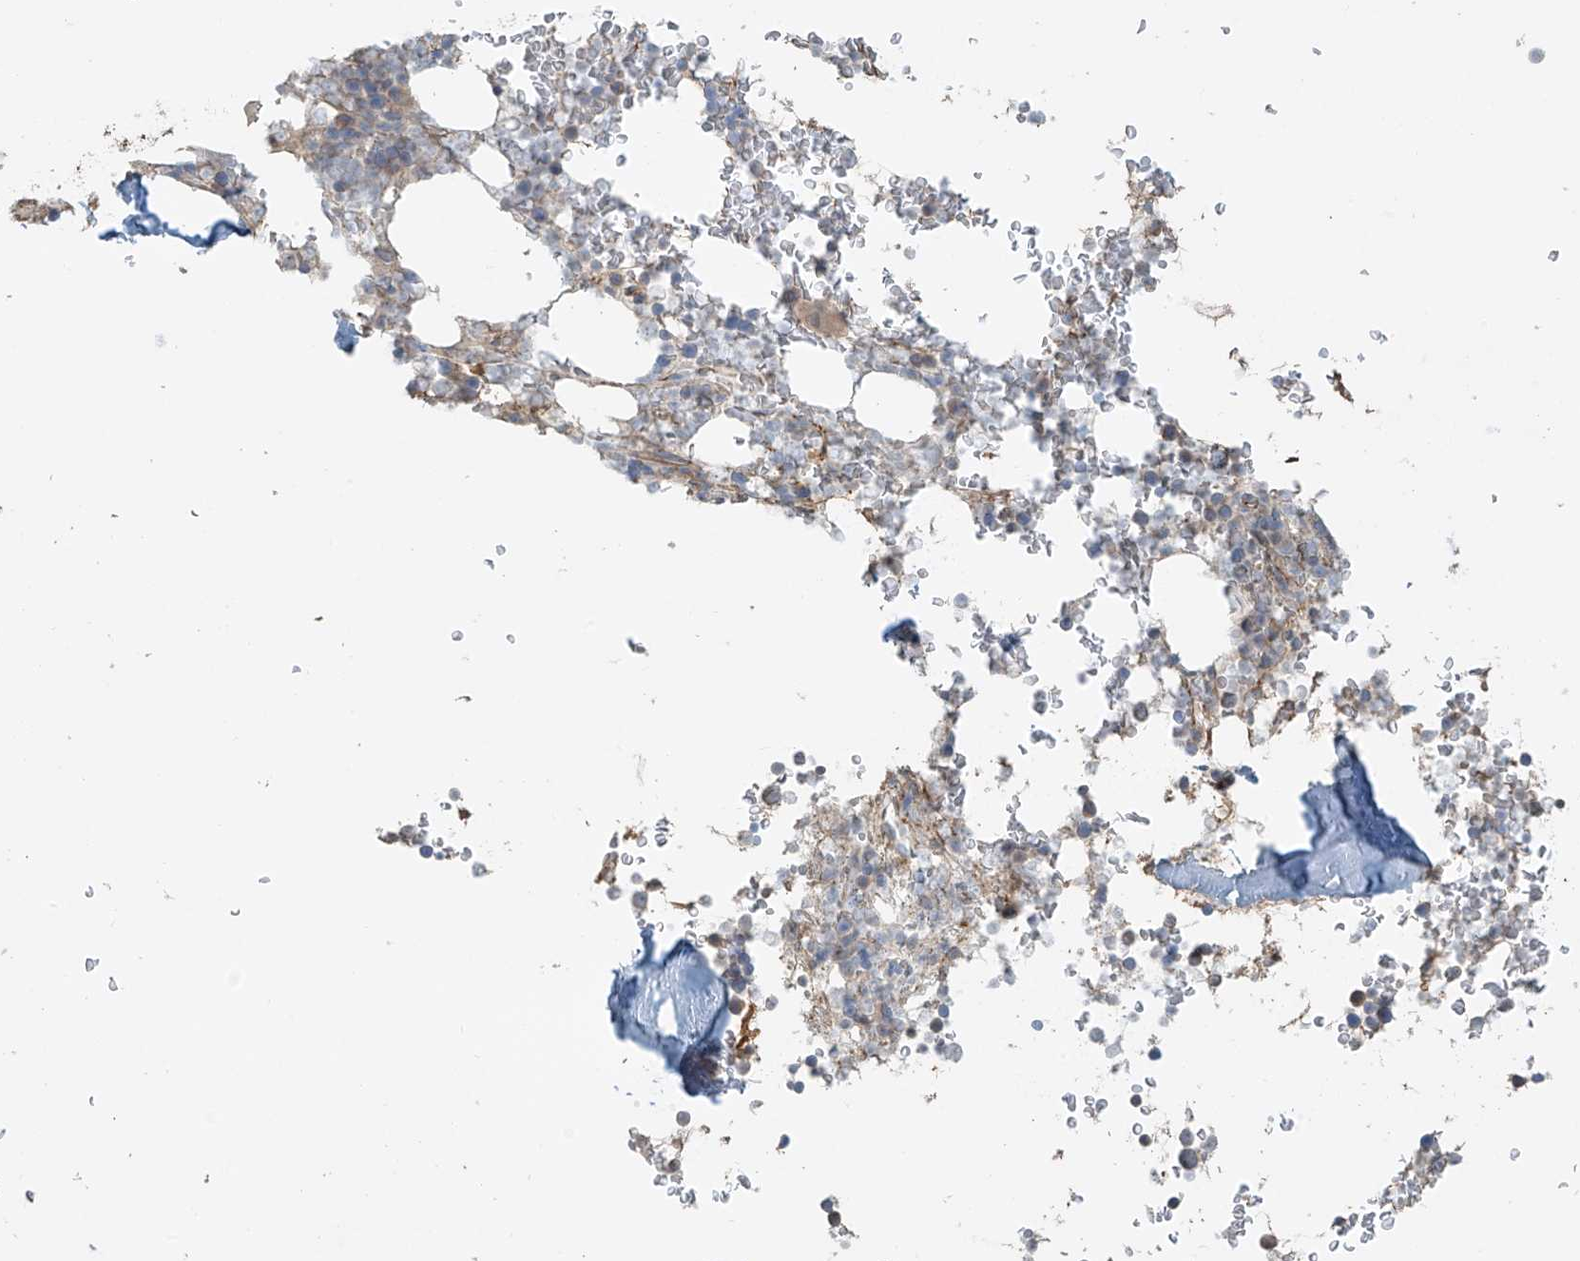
{"staining": {"intensity": "weak", "quantity": "<25%", "location": "cytoplasmic/membranous"}, "tissue": "bone marrow", "cell_type": "Hematopoietic cells", "image_type": "normal", "snomed": [{"axis": "morphology", "description": "Normal tissue, NOS"}, {"axis": "topography", "description": "Bone marrow"}], "caption": "High magnification brightfield microscopy of normal bone marrow stained with DAB (brown) and counterstained with hematoxylin (blue): hematopoietic cells show no significant expression.", "gene": "SLC9A2", "patient": {"sex": "male", "age": 58}}